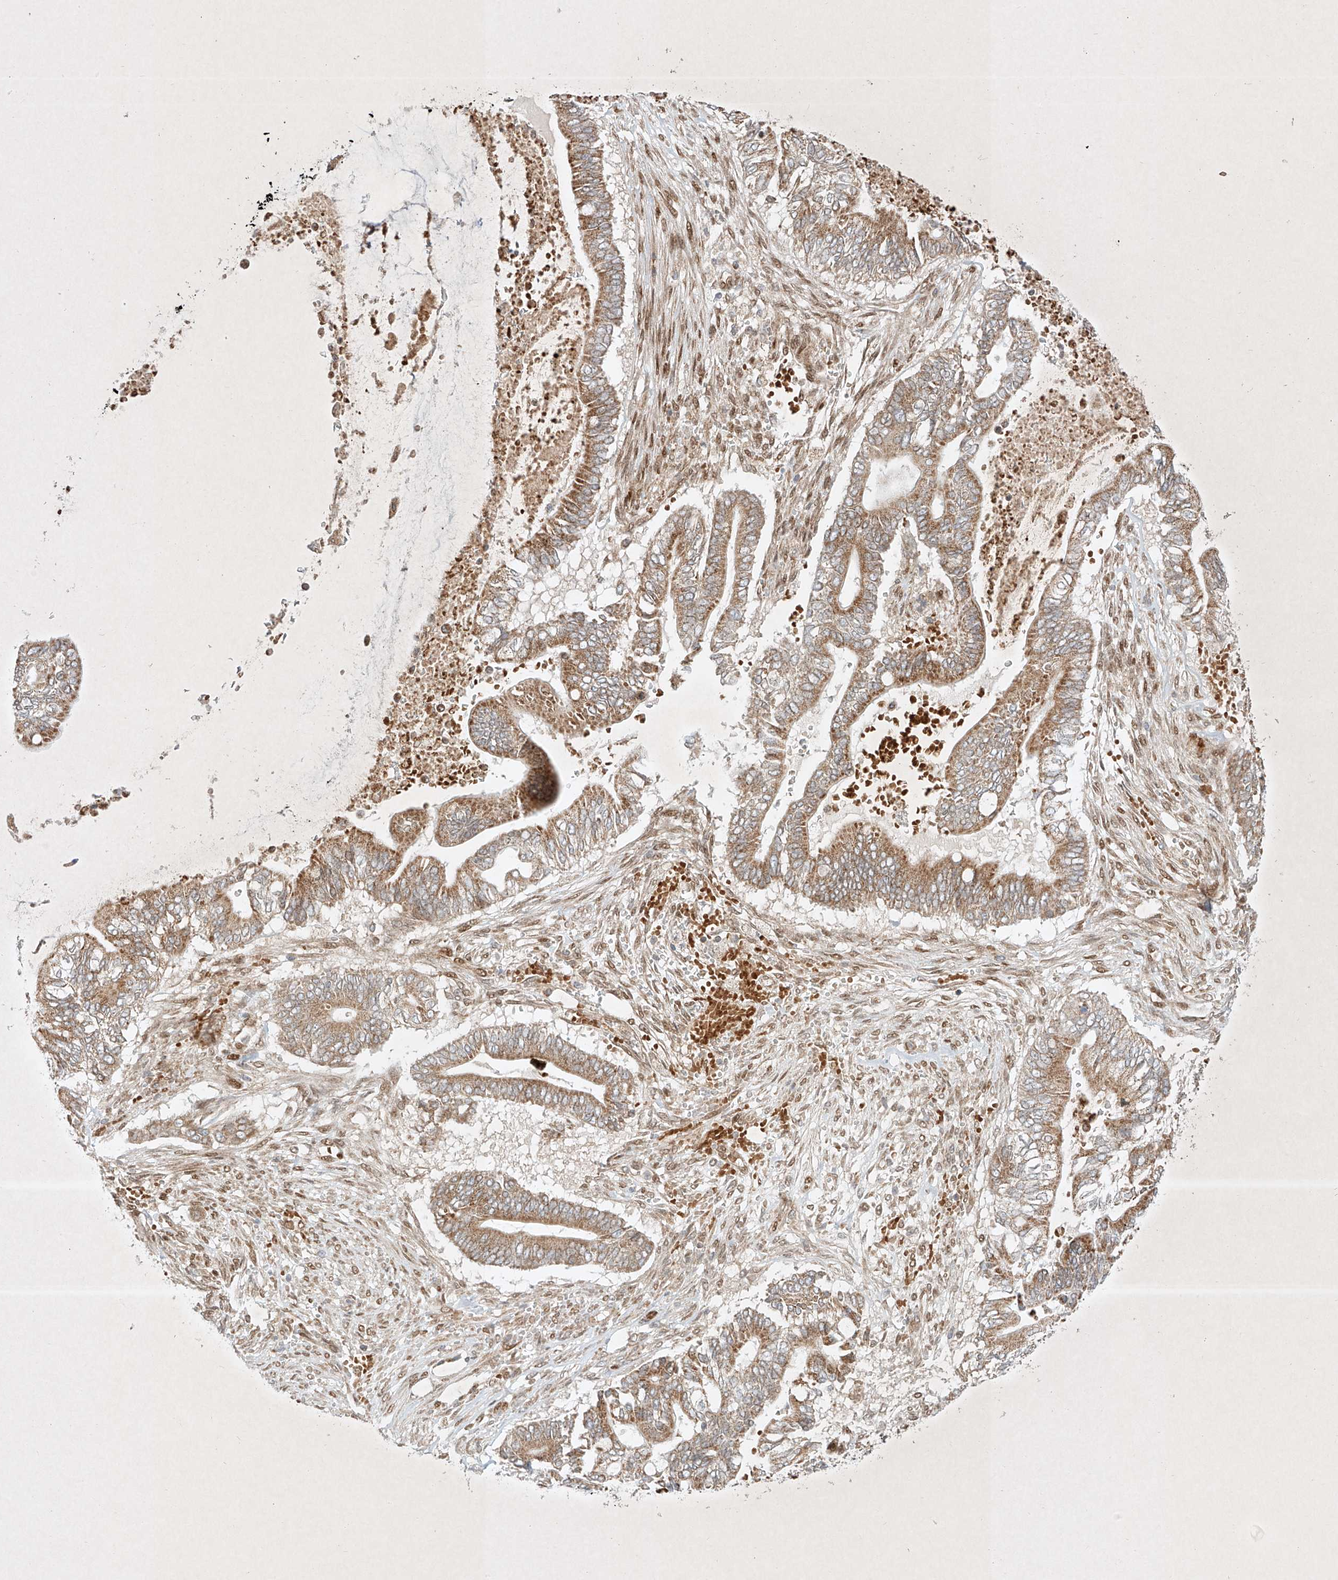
{"staining": {"intensity": "moderate", "quantity": ">75%", "location": "cytoplasmic/membranous"}, "tissue": "pancreatic cancer", "cell_type": "Tumor cells", "image_type": "cancer", "snomed": [{"axis": "morphology", "description": "Adenocarcinoma, NOS"}, {"axis": "topography", "description": "Pancreas"}], "caption": "Moderate cytoplasmic/membranous staining is appreciated in about >75% of tumor cells in adenocarcinoma (pancreatic).", "gene": "EPG5", "patient": {"sex": "male", "age": 68}}